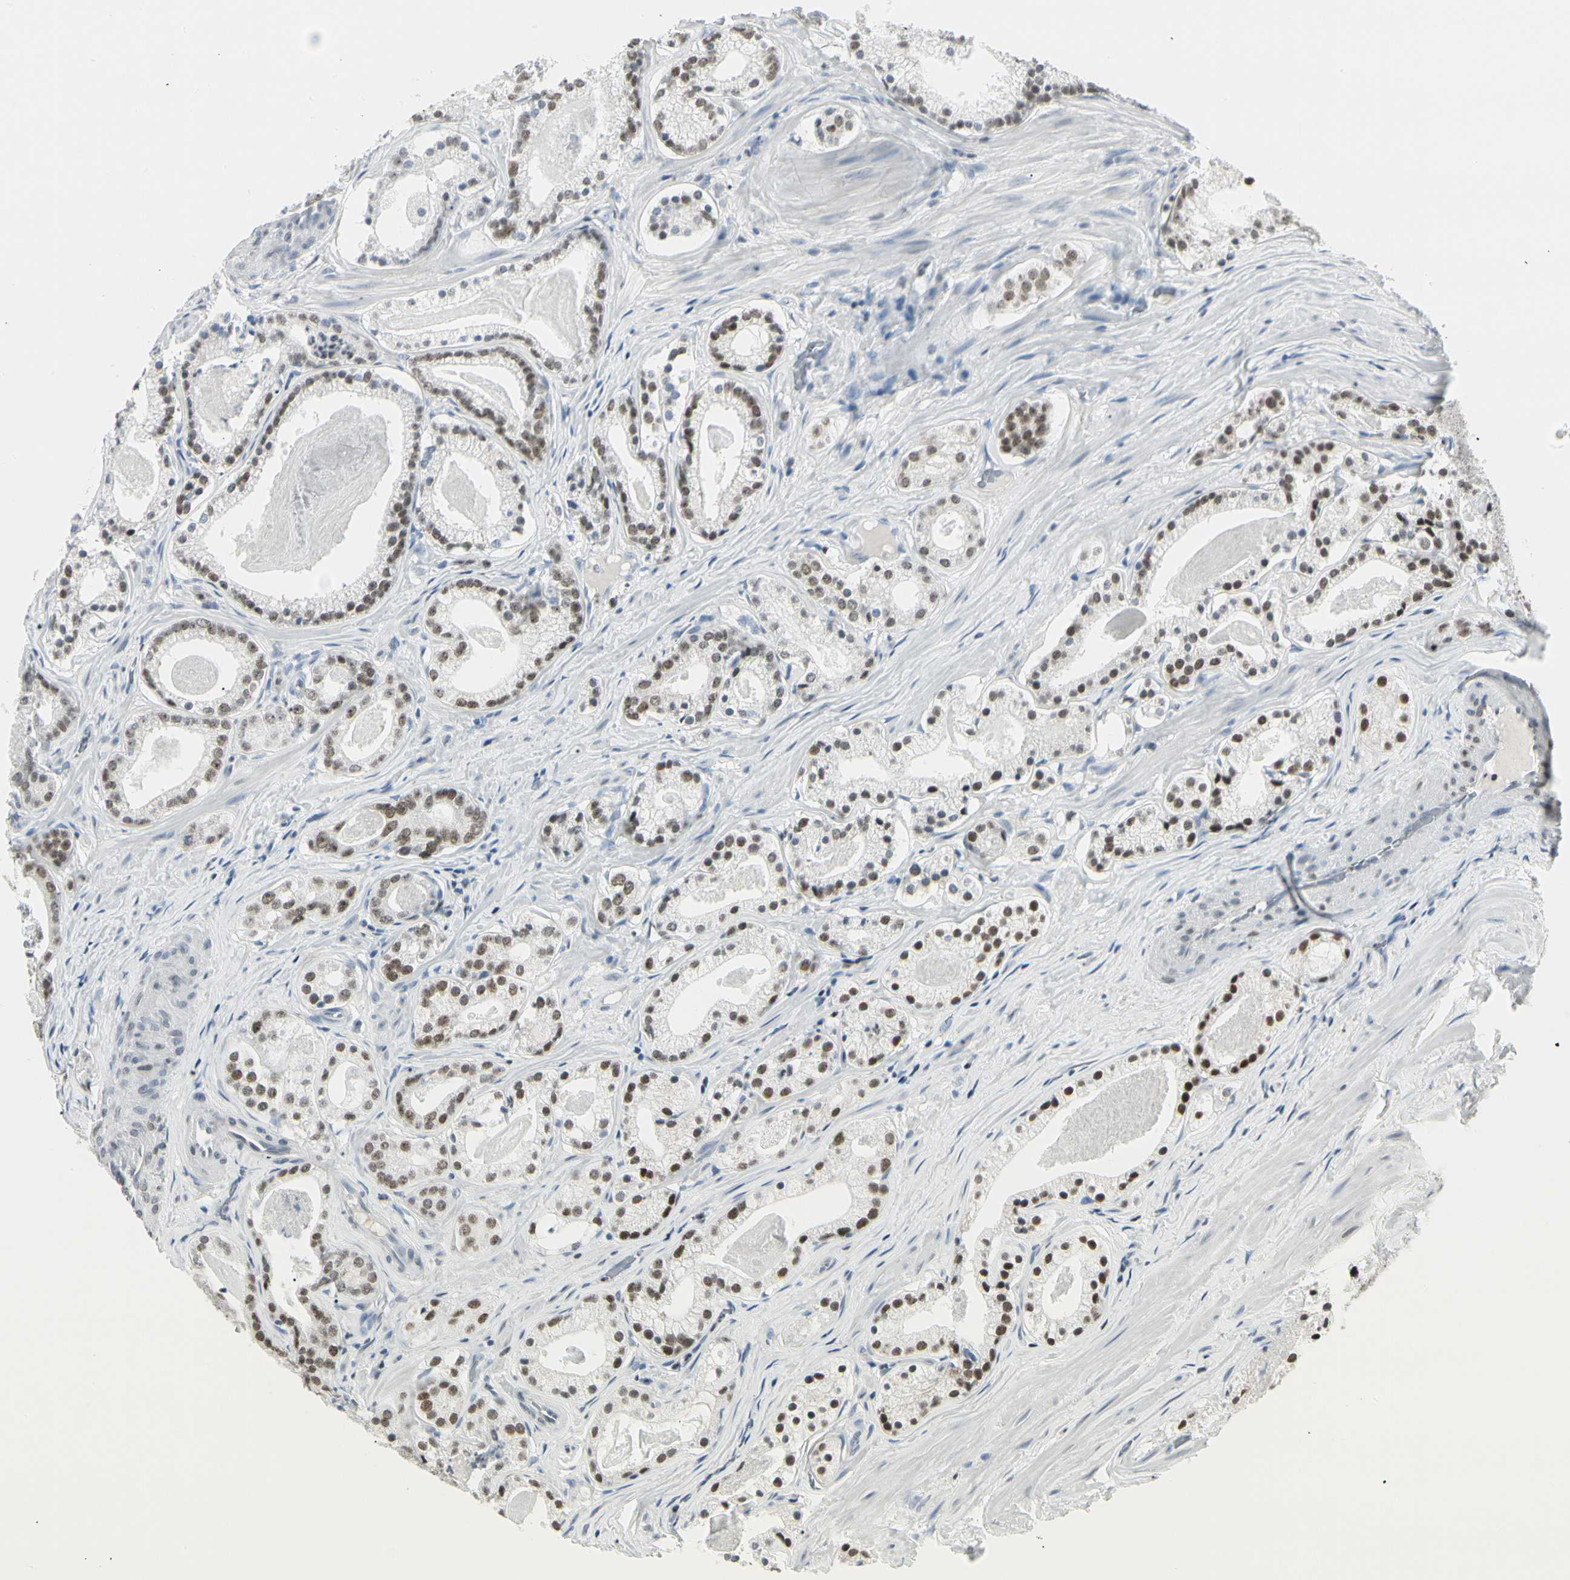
{"staining": {"intensity": "moderate", "quantity": ">75%", "location": "nuclear"}, "tissue": "prostate cancer", "cell_type": "Tumor cells", "image_type": "cancer", "snomed": [{"axis": "morphology", "description": "Adenocarcinoma, Low grade"}, {"axis": "topography", "description": "Prostate"}], "caption": "Protein expression analysis of prostate cancer shows moderate nuclear staining in about >75% of tumor cells. The staining is performed using DAB (3,3'-diaminobenzidine) brown chromogen to label protein expression. The nuclei are counter-stained blue using hematoxylin.", "gene": "ZBTB7B", "patient": {"sex": "male", "age": 59}}